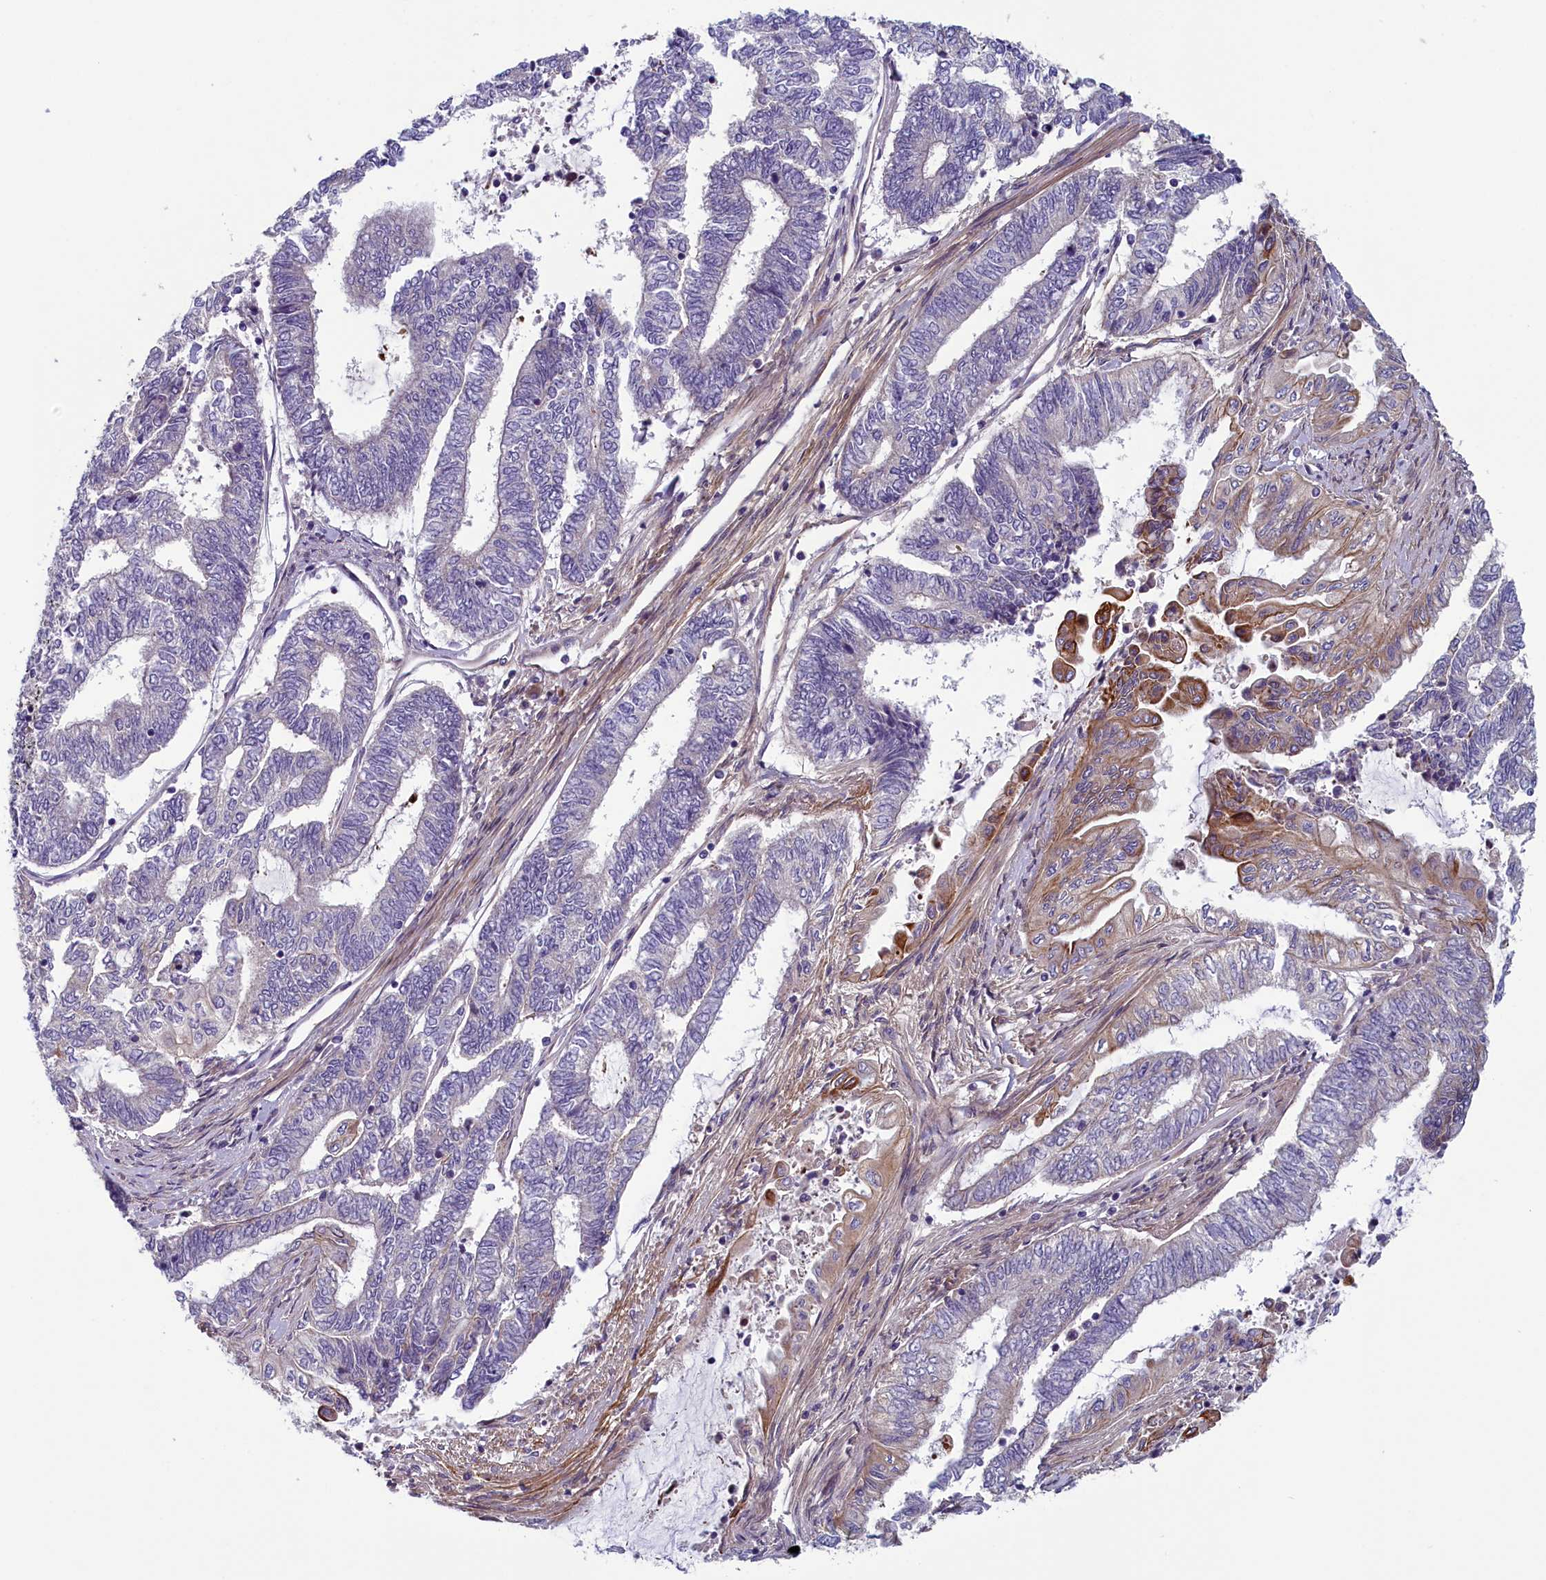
{"staining": {"intensity": "moderate", "quantity": "<25%", "location": "cytoplasmic/membranous"}, "tissue": "endometrial cancer", "cell_type": "Tumor cells", "image_type": "cancer", "snomed": [{"axis": "morphology", "description": "Adenocarcinoma, NOS"}, {"axis": "topography", "description": "Uterus"}, {"axis": "topography", "description": "Endometrium"}], "caption": "A brown stain labels moderate cytoplasmic/membranous staining of a protein in human endometrial cancer tumor cells. (DAB = brown stain, brightfield microscopy at high magnification).", "gene": "ANKRD39", "patient": {"sex": "female", "age": 70}}